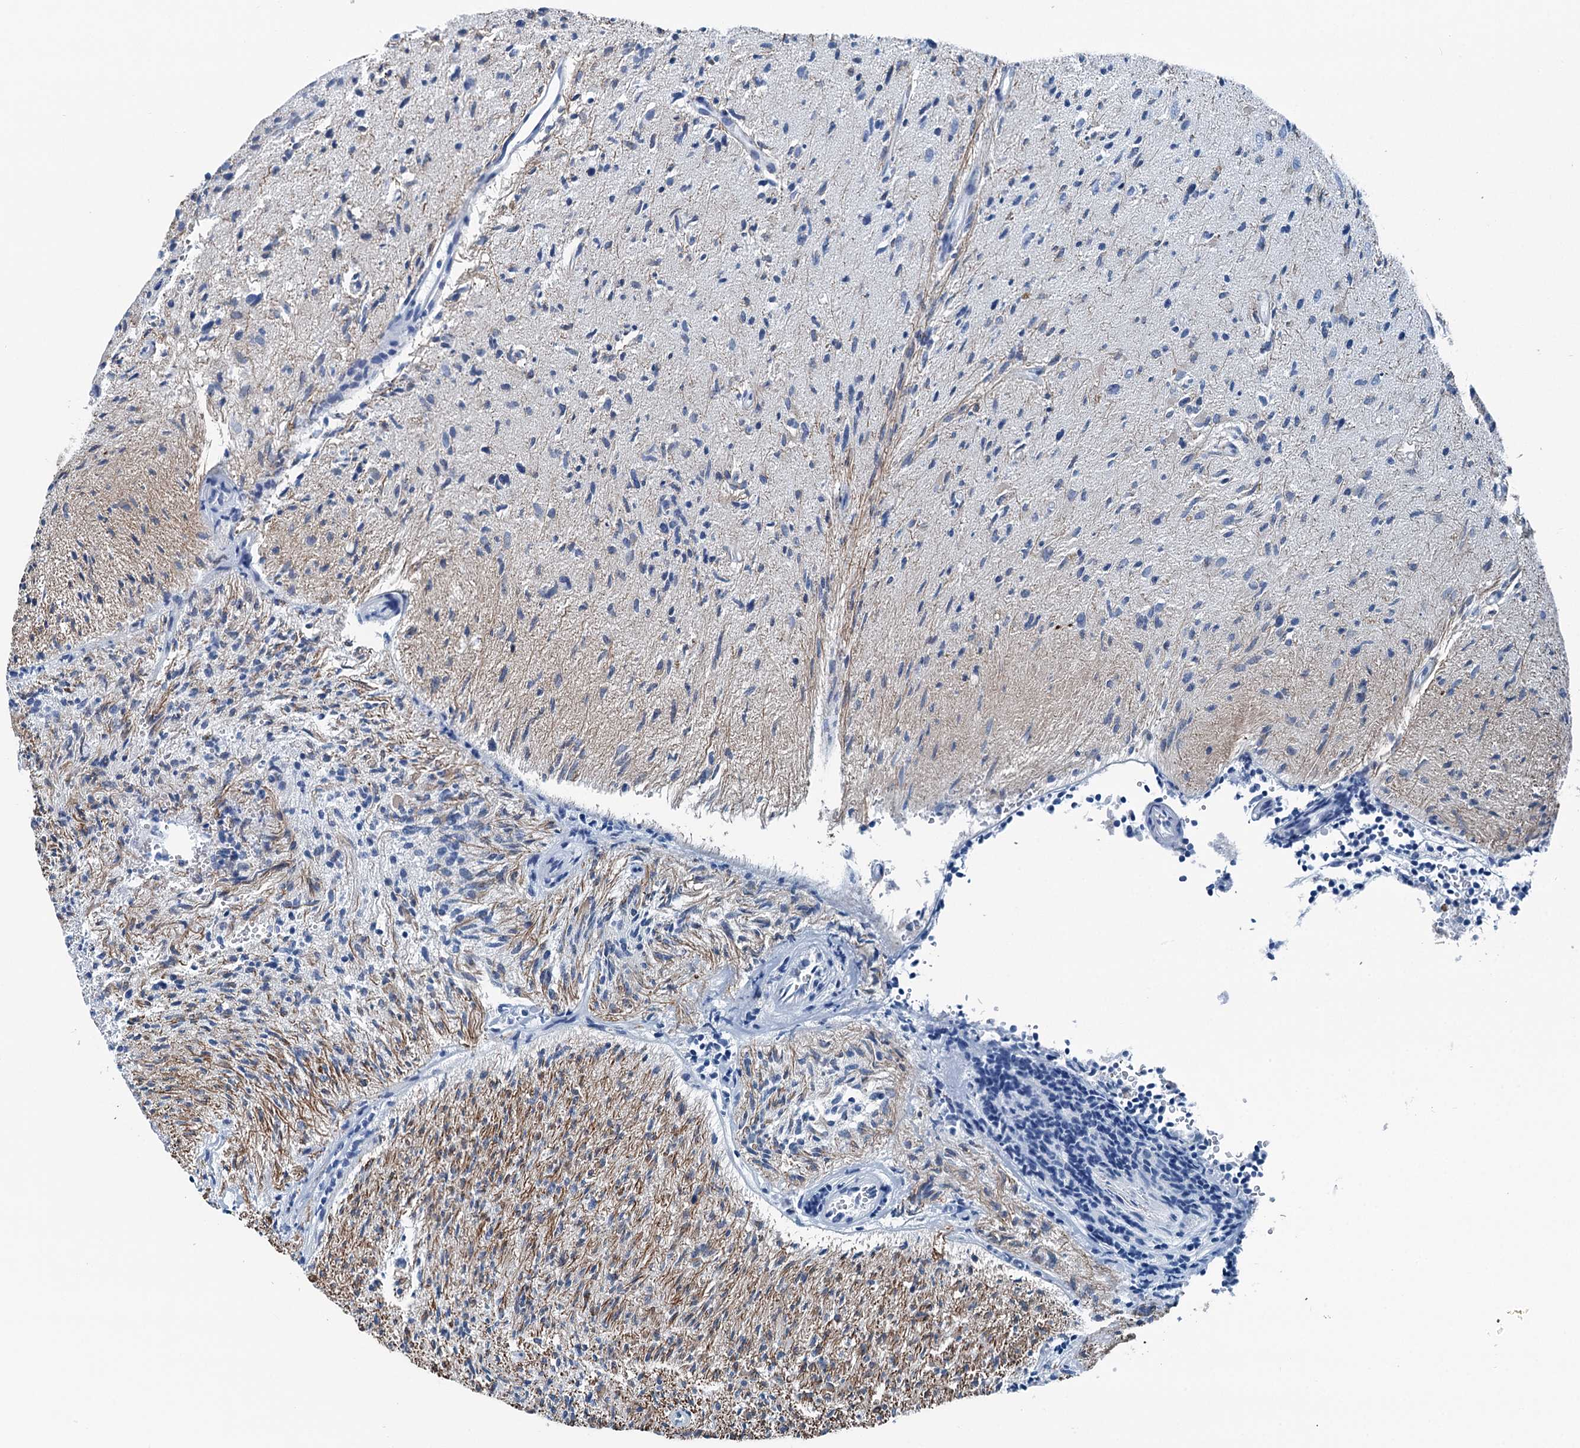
{"staining": {"intensity": "negative", "quantity": "none", "location": "none"}, "tissue": "glioma", "cell_type": "Tumor cells", "image_type": "cancer", "snomed": [{"axis": "morphology", "description": "Glioma, malignant, High grade"}, {"axis": "topography", "description": "Brain"}], "caption": "The photomicrograph reveals no significant expression in tumor cells of malignant high-grade glioma.", "gene": "TRPT1", "patient": {"sex": "female", "age": 57}}